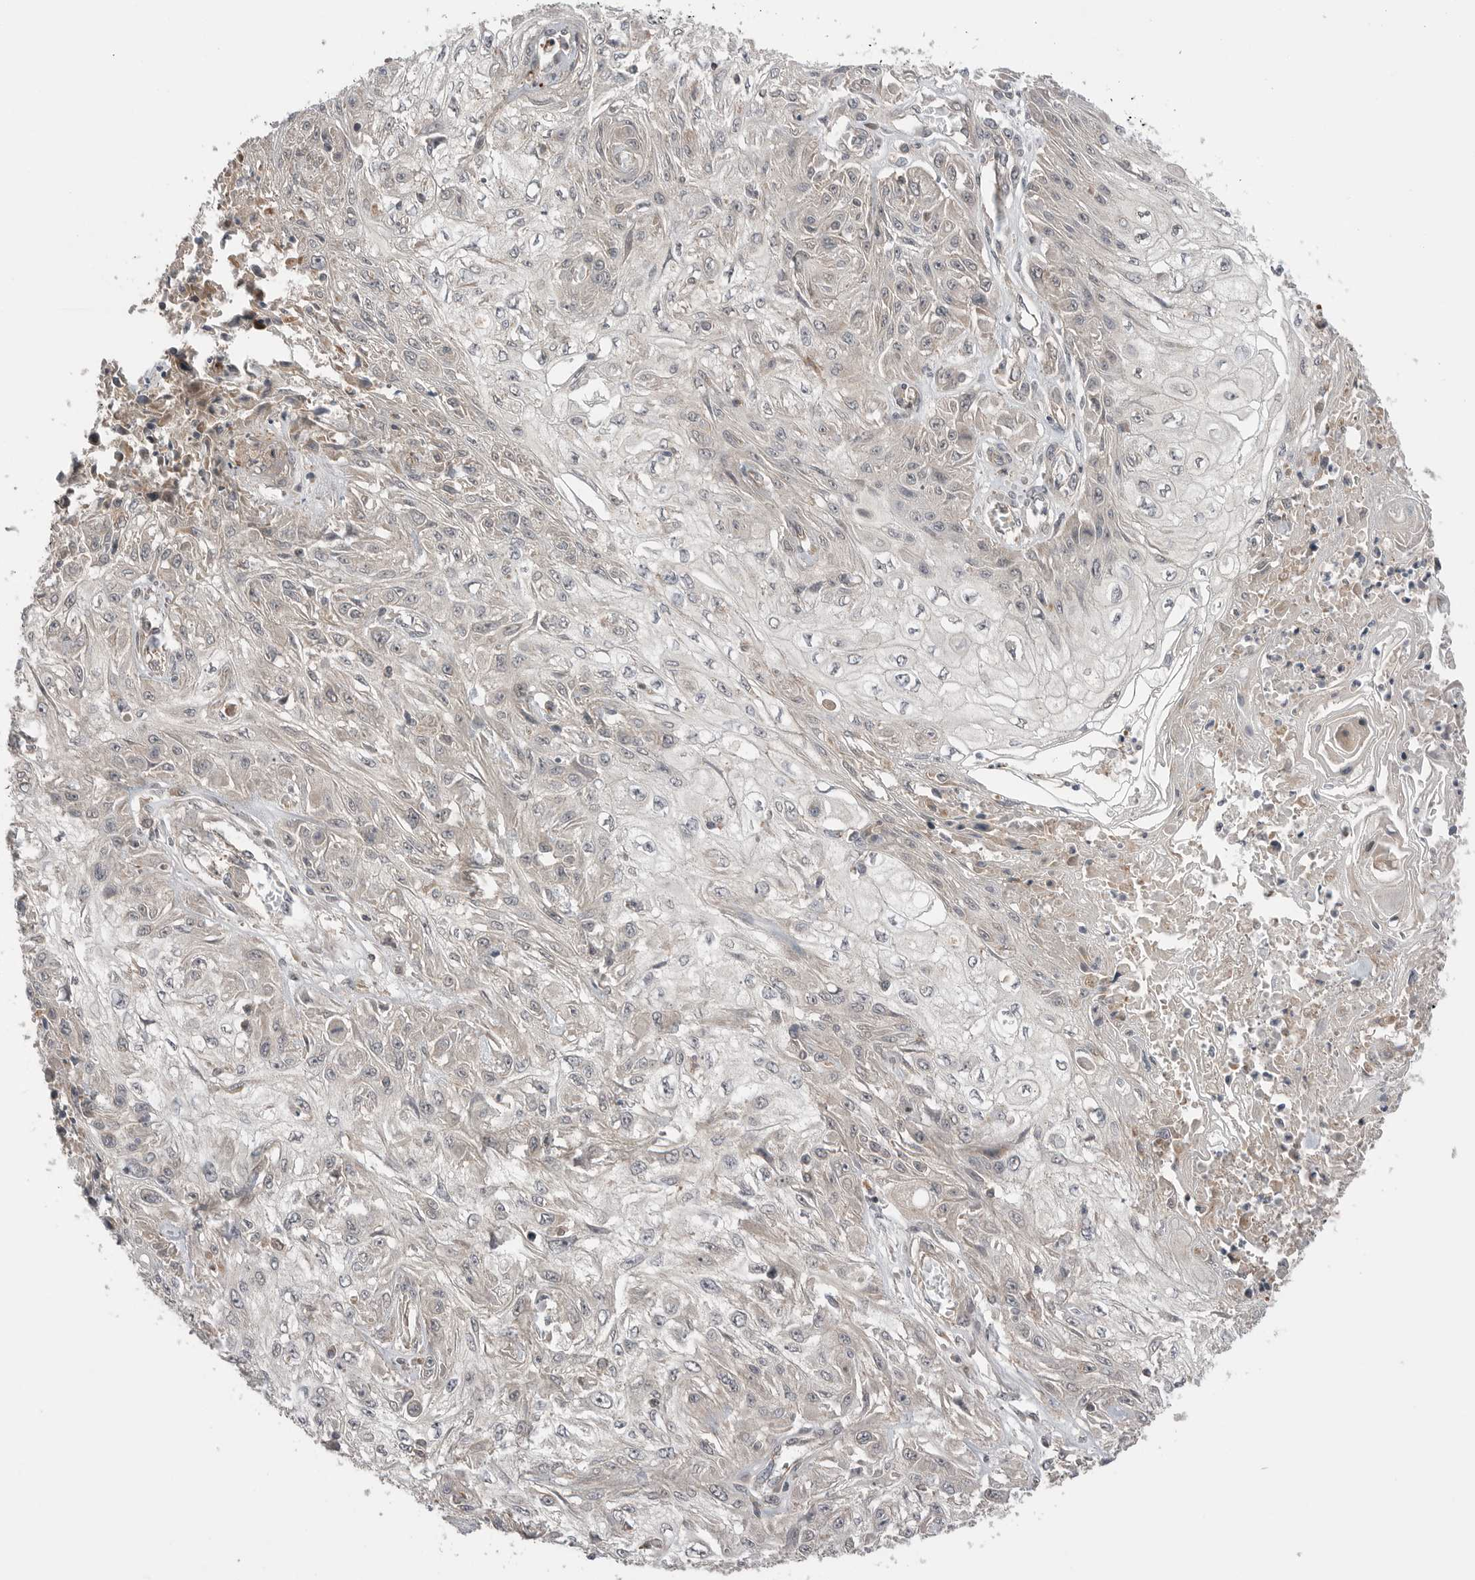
{"staining": {"intensity": "negative", "quantity": "none", "location": "none"}, "tissue": "skin cancer", "cell_type": "Tumor cells", "image_type": "cancer", "snomed": [{"axis": "morphology", "description": "Squamous cell carcinoma, NOS"}, {"axis": "morphology", "description": "Squamous cell carcinoma, metastatic, NOS"}, {"axis": "topography", "description": "Skin"}, {"axis": "topography", "description": "Lymph node"}], "caption": "Tumor cells are negative for protein expression in human skin metastatic squamous cell carcinoma.", "gene": "PEAK1", "patient": {"sex": "male", "age": 75}}